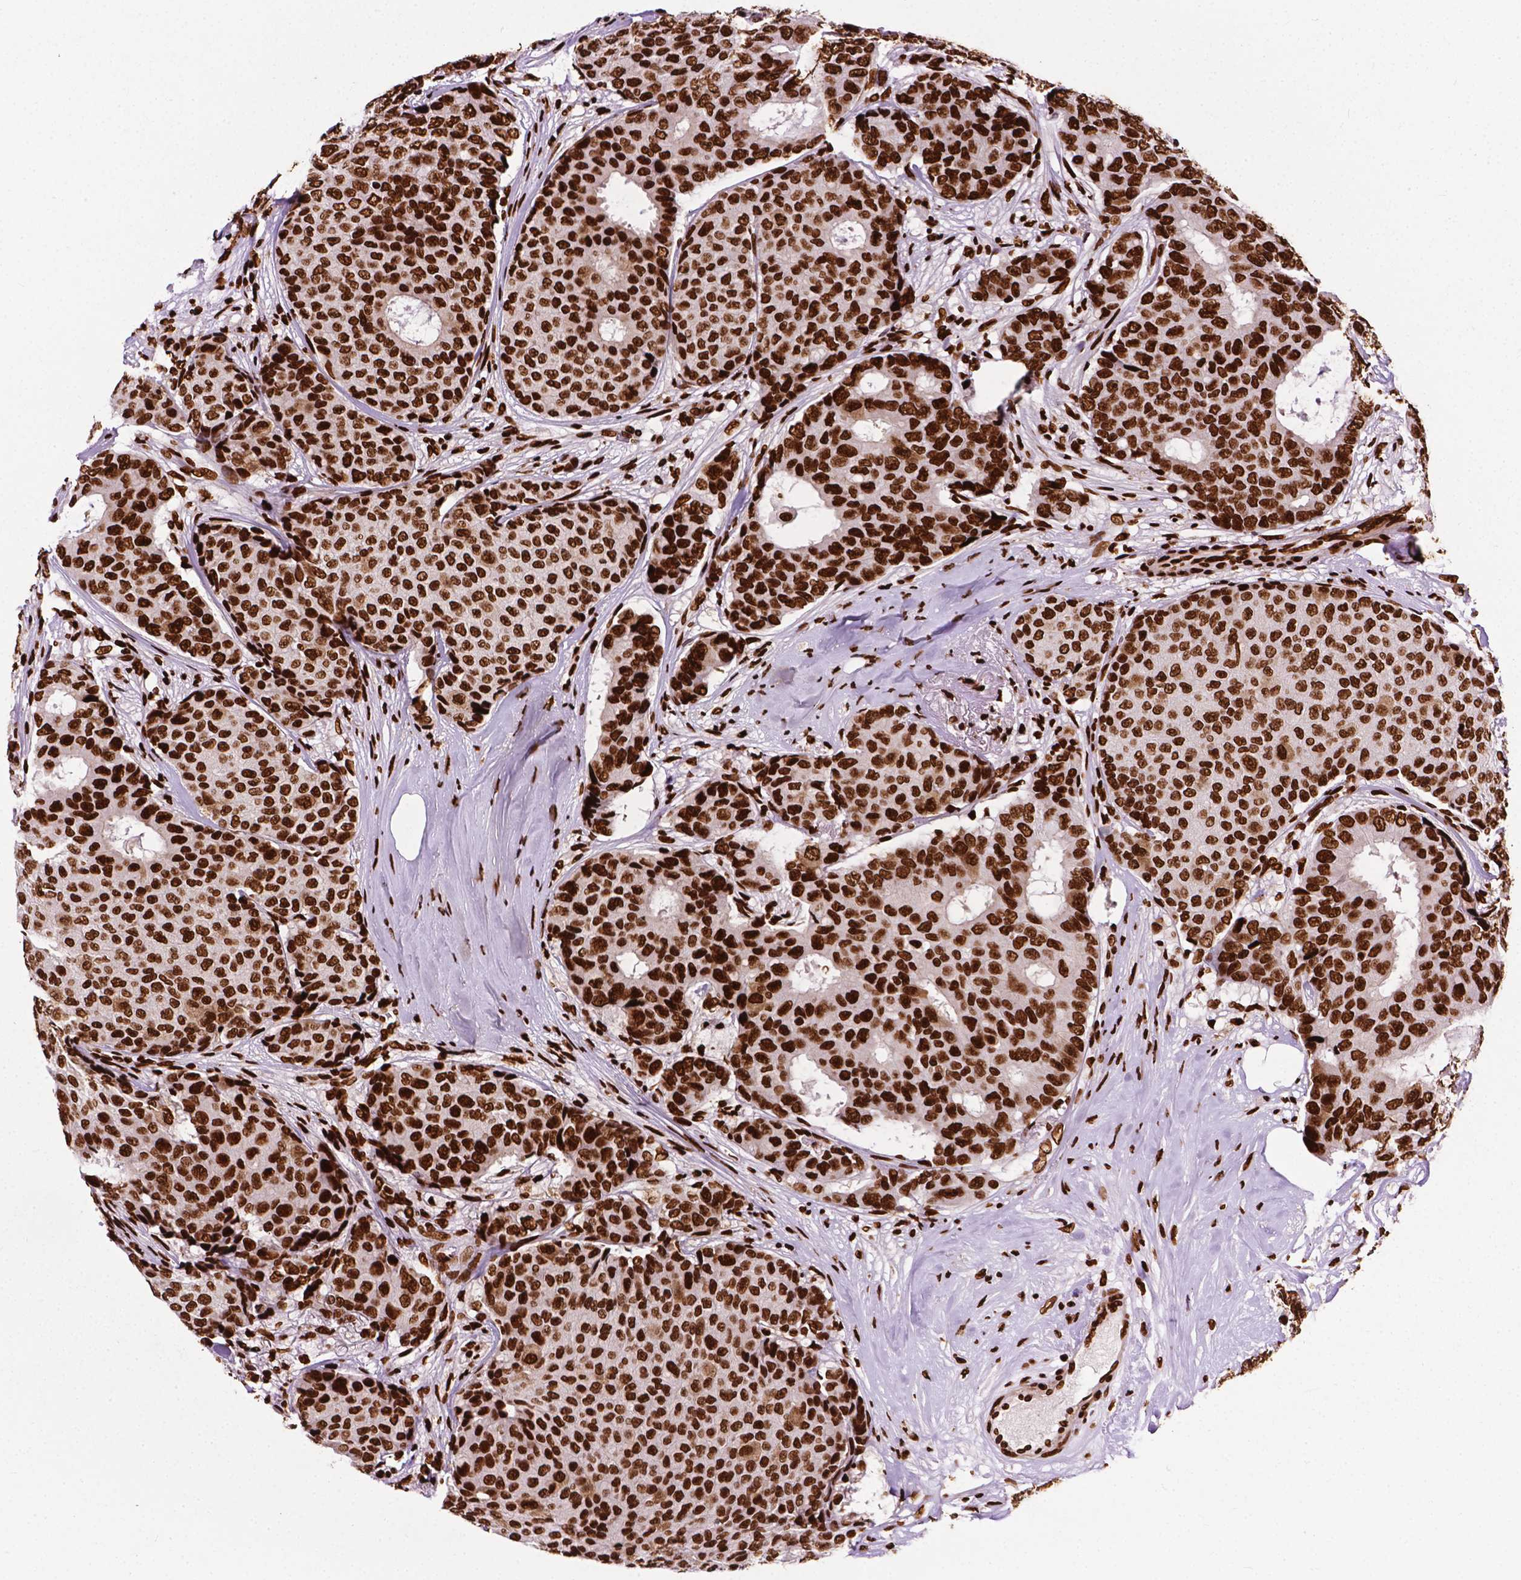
{"staining": {"intensity": "strong", "quantity": ">75%", "location": "nuclear"}, "tissue": "breast cancer", "cell_type": "Tumor cells", "image_type": "cancer", "snomed": [{"axis": "morphology", "description": "Duct carcinoma"}, {"axis": "topography", "description": "Breast"}], "caption": "Immunohistochemical staining of human invasive ductal carcinoma (breast) reveals strong nuclear protein expression in about >75% of tumor cells. Immunohistochemistry (ihc) stains the protein in brown and the nuclei are stained blue.", "gene": "SMIM5", "patient": {"sex": "female", "age": 75}}